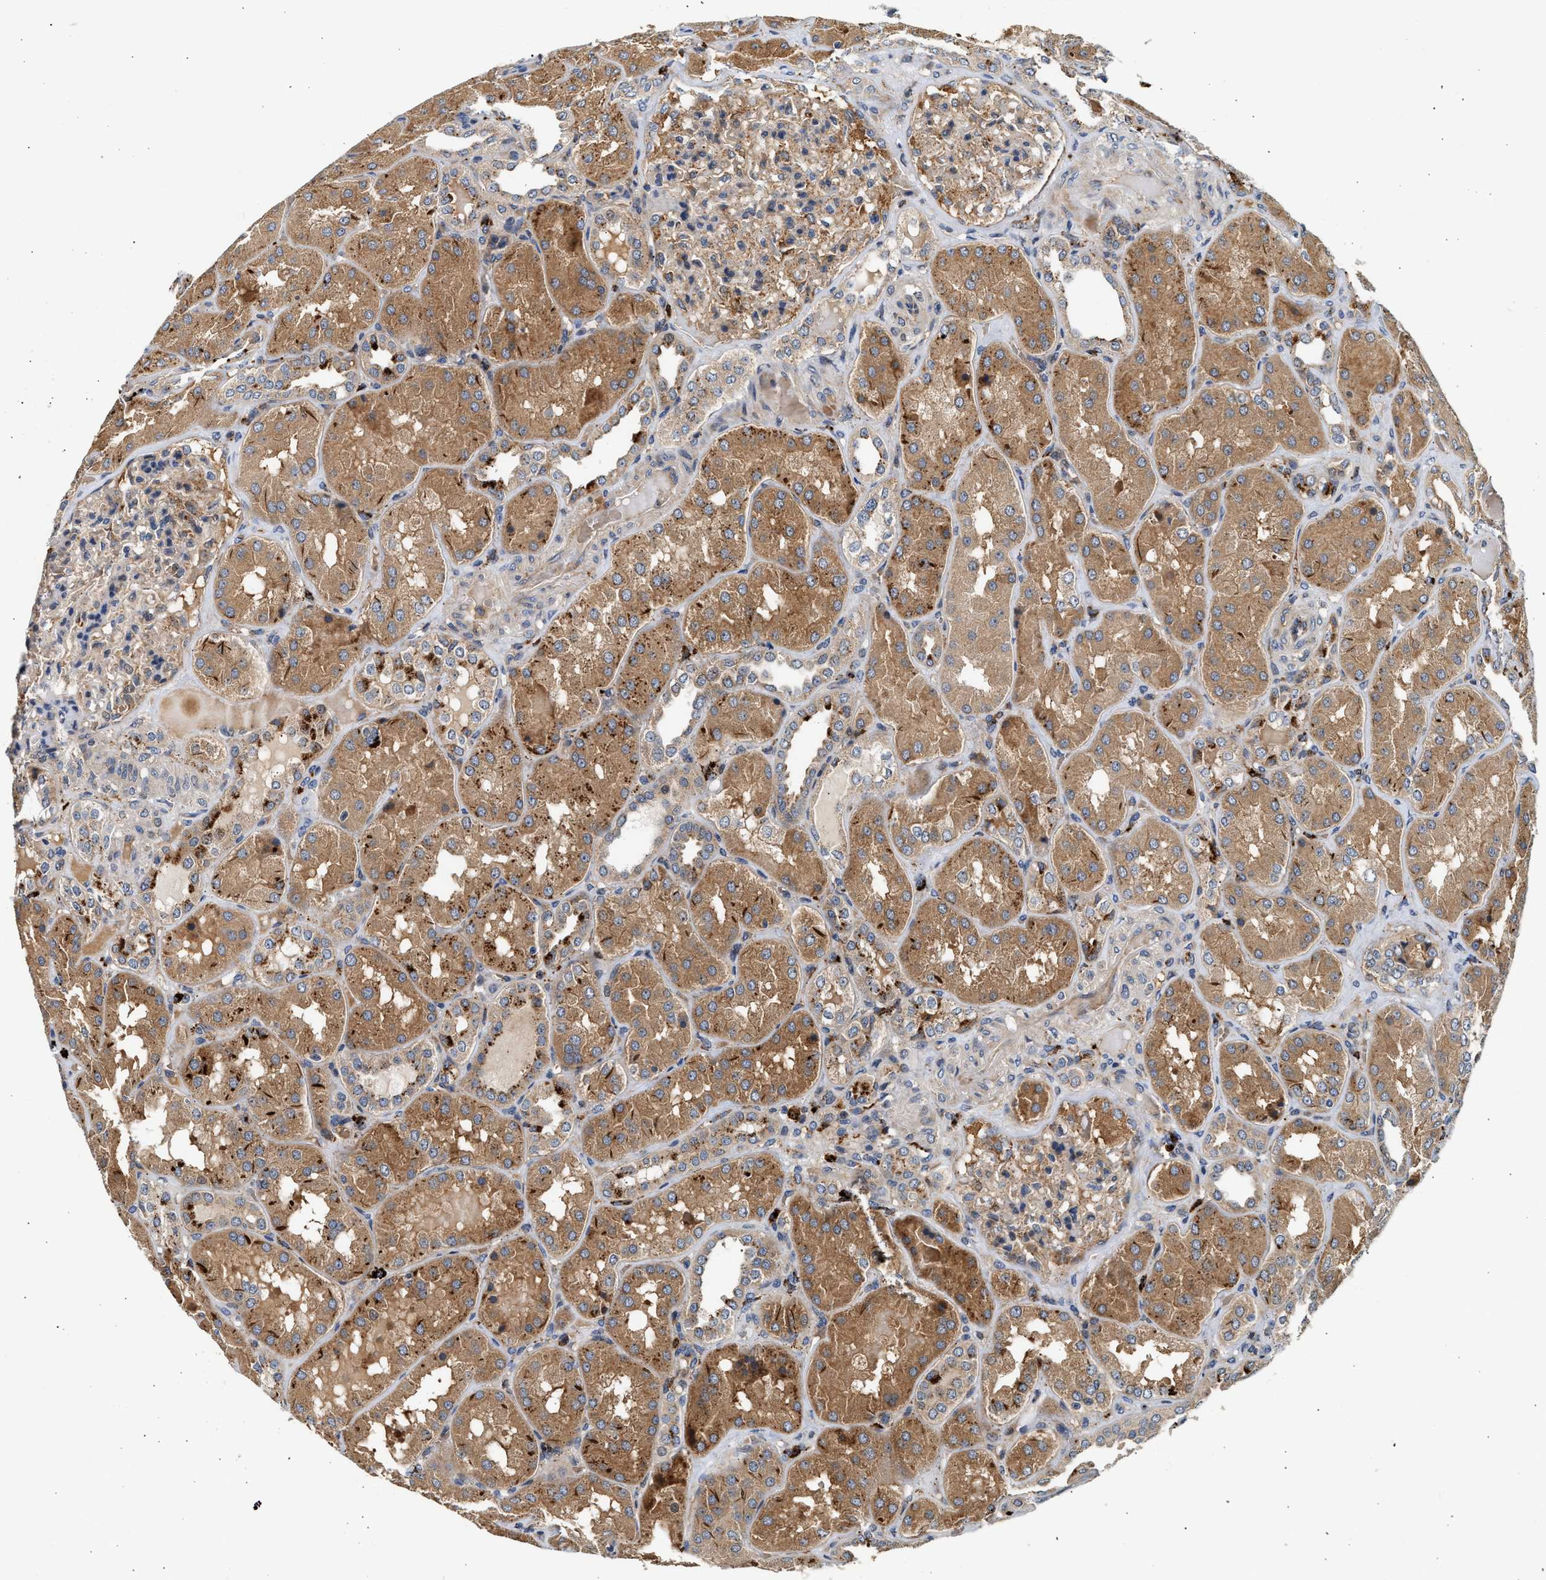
{"staining": {"intensity": "weak", "quantity": "25%-75%", "location": "cytoplasmic/membranous"}, "tissue": "kidney", "cell_type": "Cells in glomeruli", "image_type": "normal", "snomed": [{"axis": "morphology", "description": "Normal tissue, NOS"}, {"axis": "topography", "description": "Kidney"}], "caption": "Cells in glomeruli exhibit low levels of weak cytoplasmic/membranous expression in approximately 25%-75% of cells in benign human kidney.", "gene": "PLD3", "patient": {"sex": "female", "age": 56}}